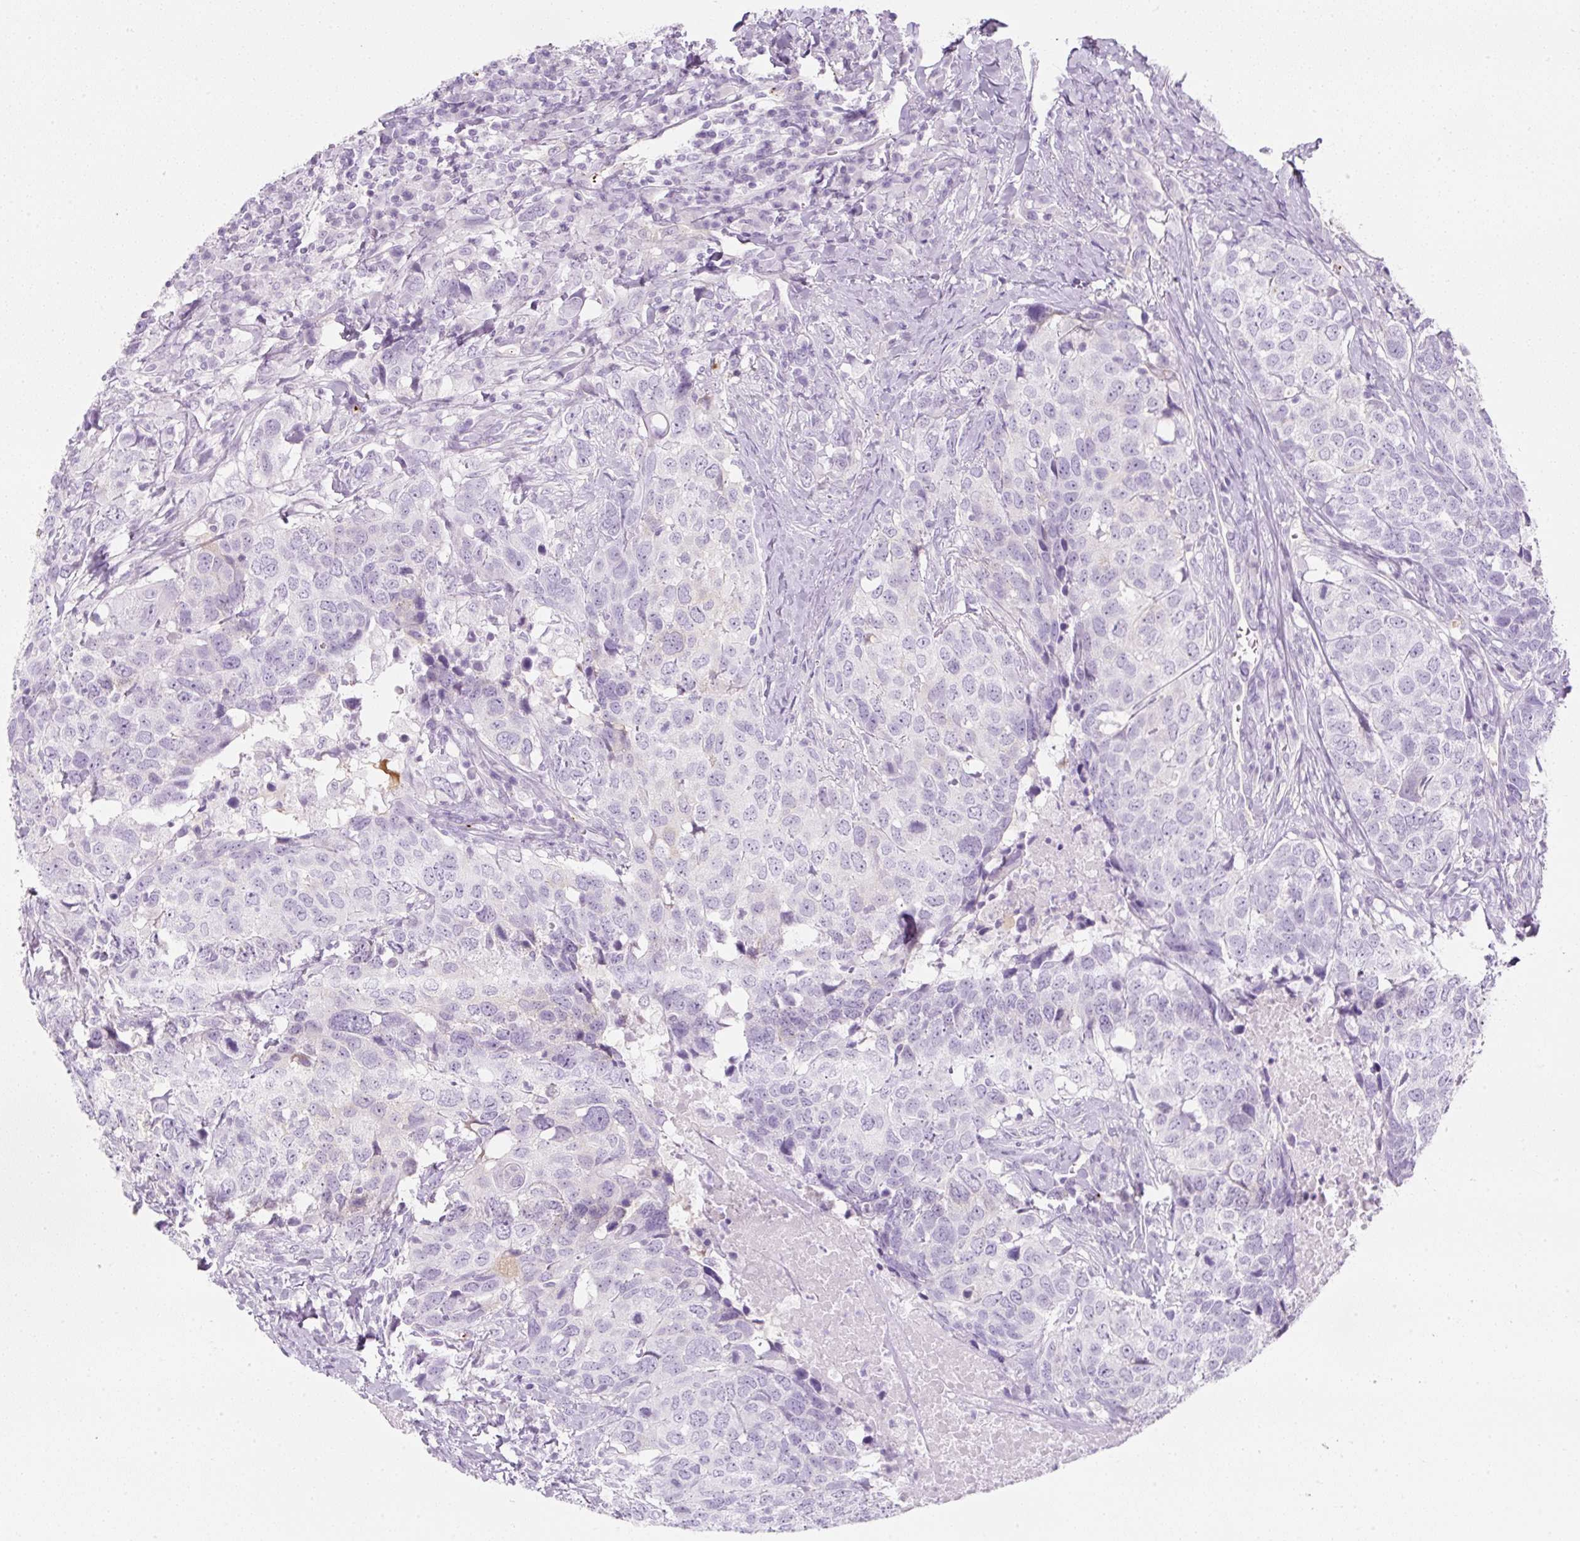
{"staining": {"intensity": "negative", "quantity": "none", "location": "none"}, "tissue": "head and neck cancer", "cell_type": "Tumor cells", "image_type": "cancer", "snomed": [{"axis": "morphology", "description": "Normal tissue, NOS"}, {"axis": "morphology", "description": "Squamous cell carcinoma, NOS"}, {"axis": "topography", "description": "Skeletal muscle"}, {"axis": "topography", "description": "Vascular tissue"}, {"axis": "topography", "description": "Peripheral nerve tissue"}, {"axis": "topography", "description": "Head-Neck"}], "caption": "Tumor cells show no significant protein staining in head and neck cancer.", "gene": "PF4V1", "patient": {"sex": "male", "age": 66}}